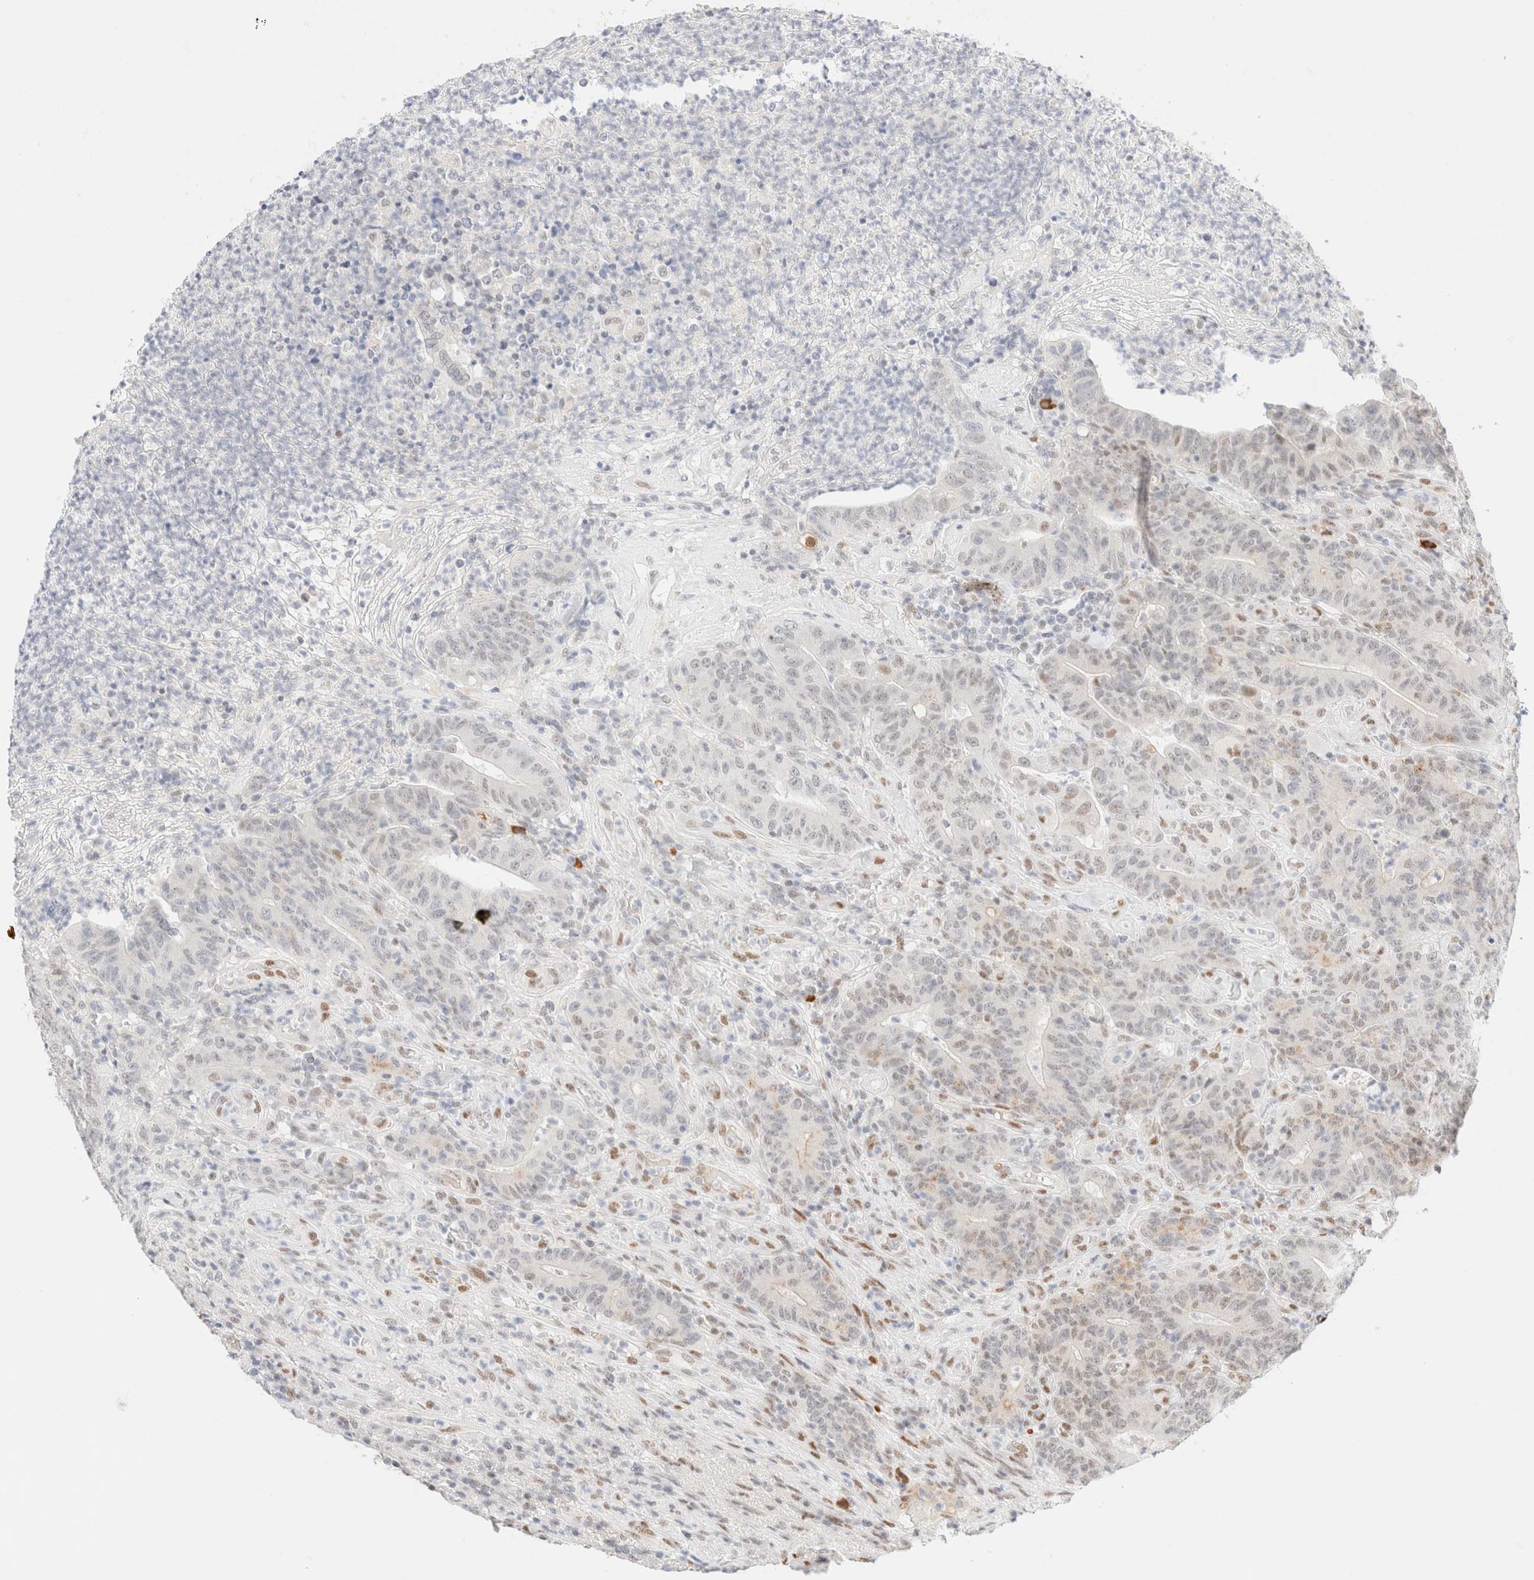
{"staining": {"intensity": "weak", "quantity": "25%-75%", "location": "nuclear"}, "tissue": "colorectal cancer", "cell_type": "Tumor cells", "image_type": "cancer", "snomed": [{"axis": "morphology", "description": "Normal tissue, NOS"}, {"axis": "morphology", "description": "Adenocarcinoma, NOS"}, {"axis": "topography", "description": "Colon"}], "caption": "This histopathology image shows immunohistochemistry staining of human adenocarcinoma (colorectal), with low weak nuclear staining in about 25%-75% of tumor cells.", "gene": "CIC", "patient": {"sex": "female", "age": 75}}